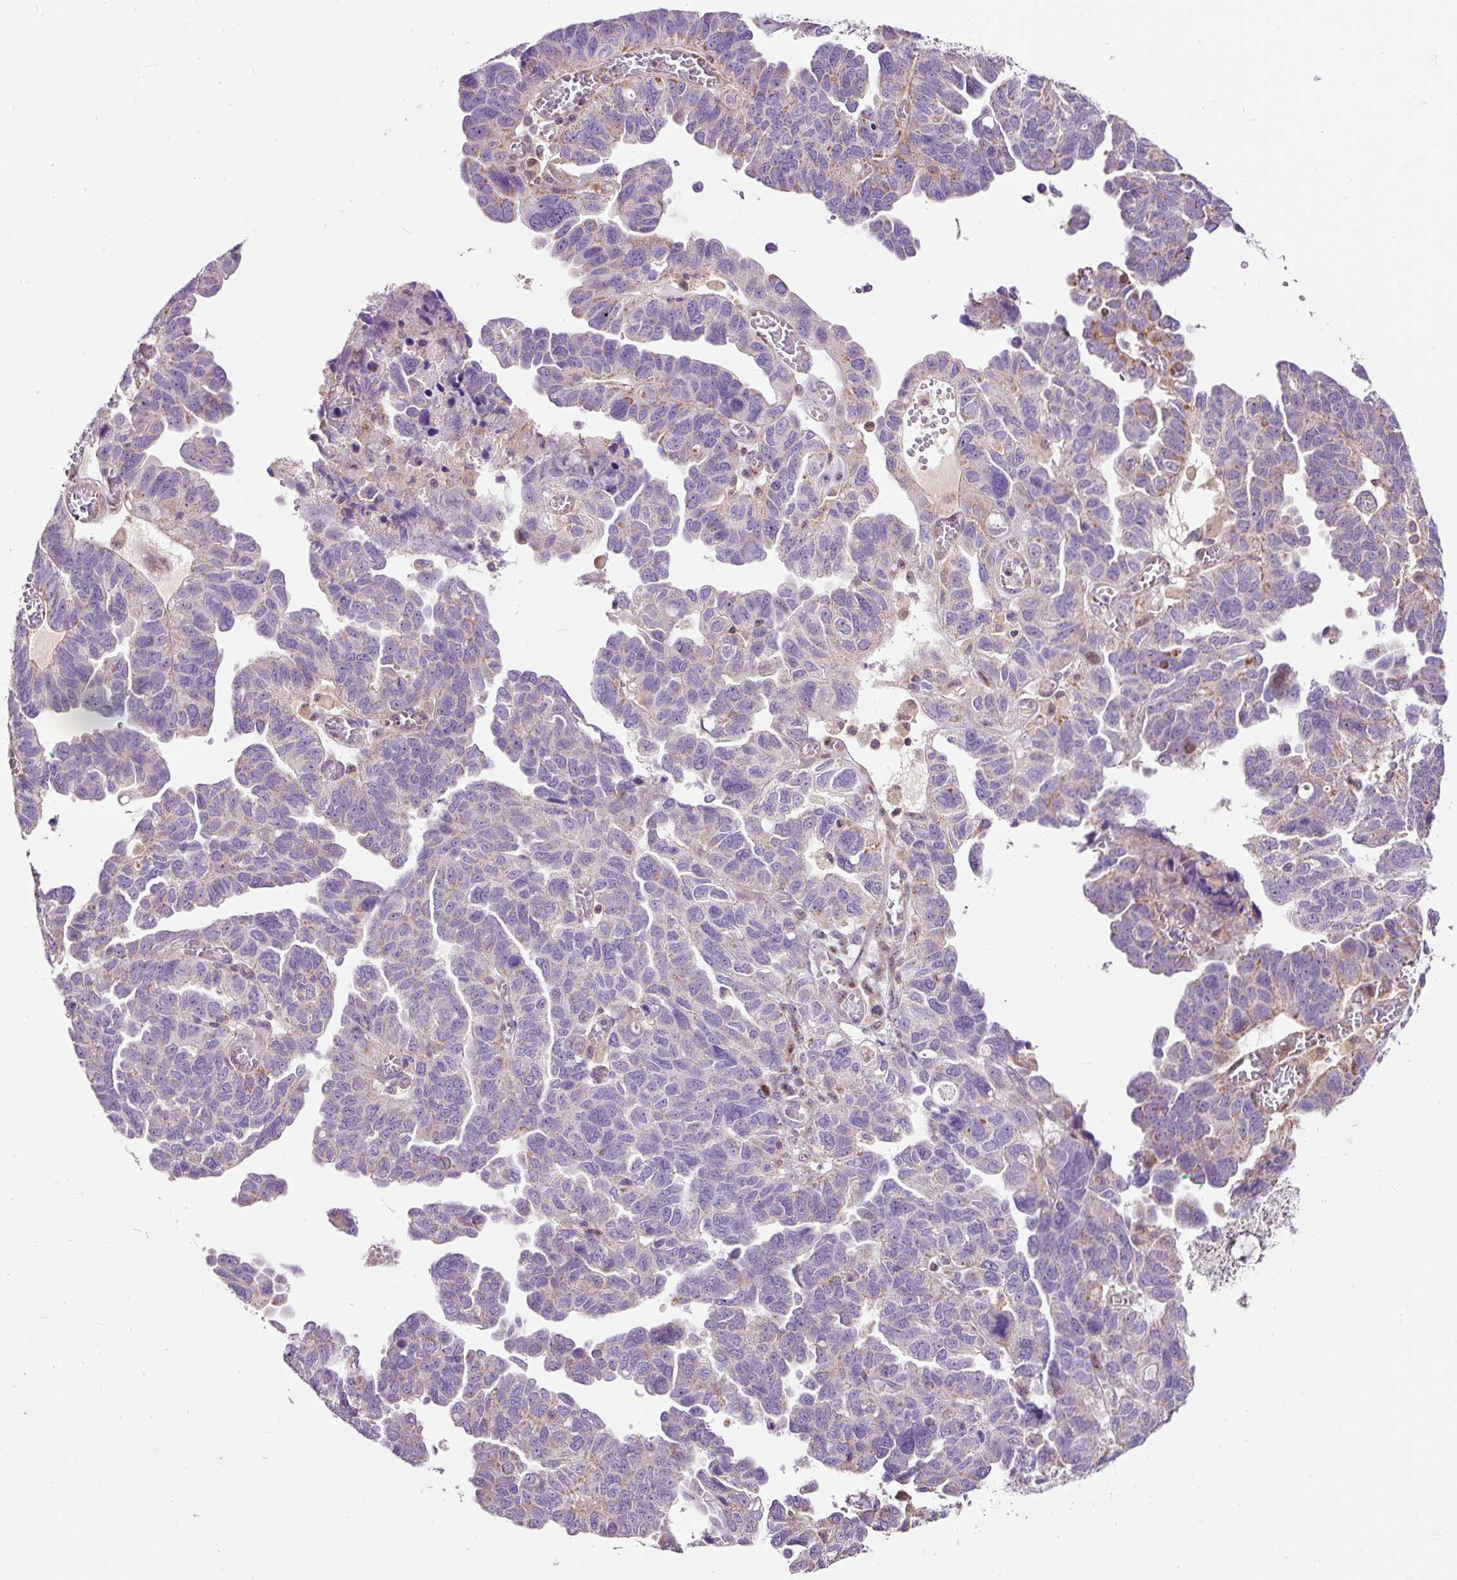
{"staining": {"intensity": "moderate", "quantity": "<25%", "location": "cytoplasmic/membranous"}, "tissue": "ovarian cancer", "cell_type": "Tumor cells", "image_type": "cancer", "snomed": [{"axis": "morphology", "description": "Cystadenocarcinoma, serous, NOS"}, {"axis": "topography", "description": "Ovary"}], "caption": "Ovarian cancer (serous cystadenocarcinoma) stained with a brown dye displays moderate cytoplasmic/membranous positive expression in about <25% of tumor cells.", "gene": "BOLA3", "patient": {"sex": "female", "age": 64}}